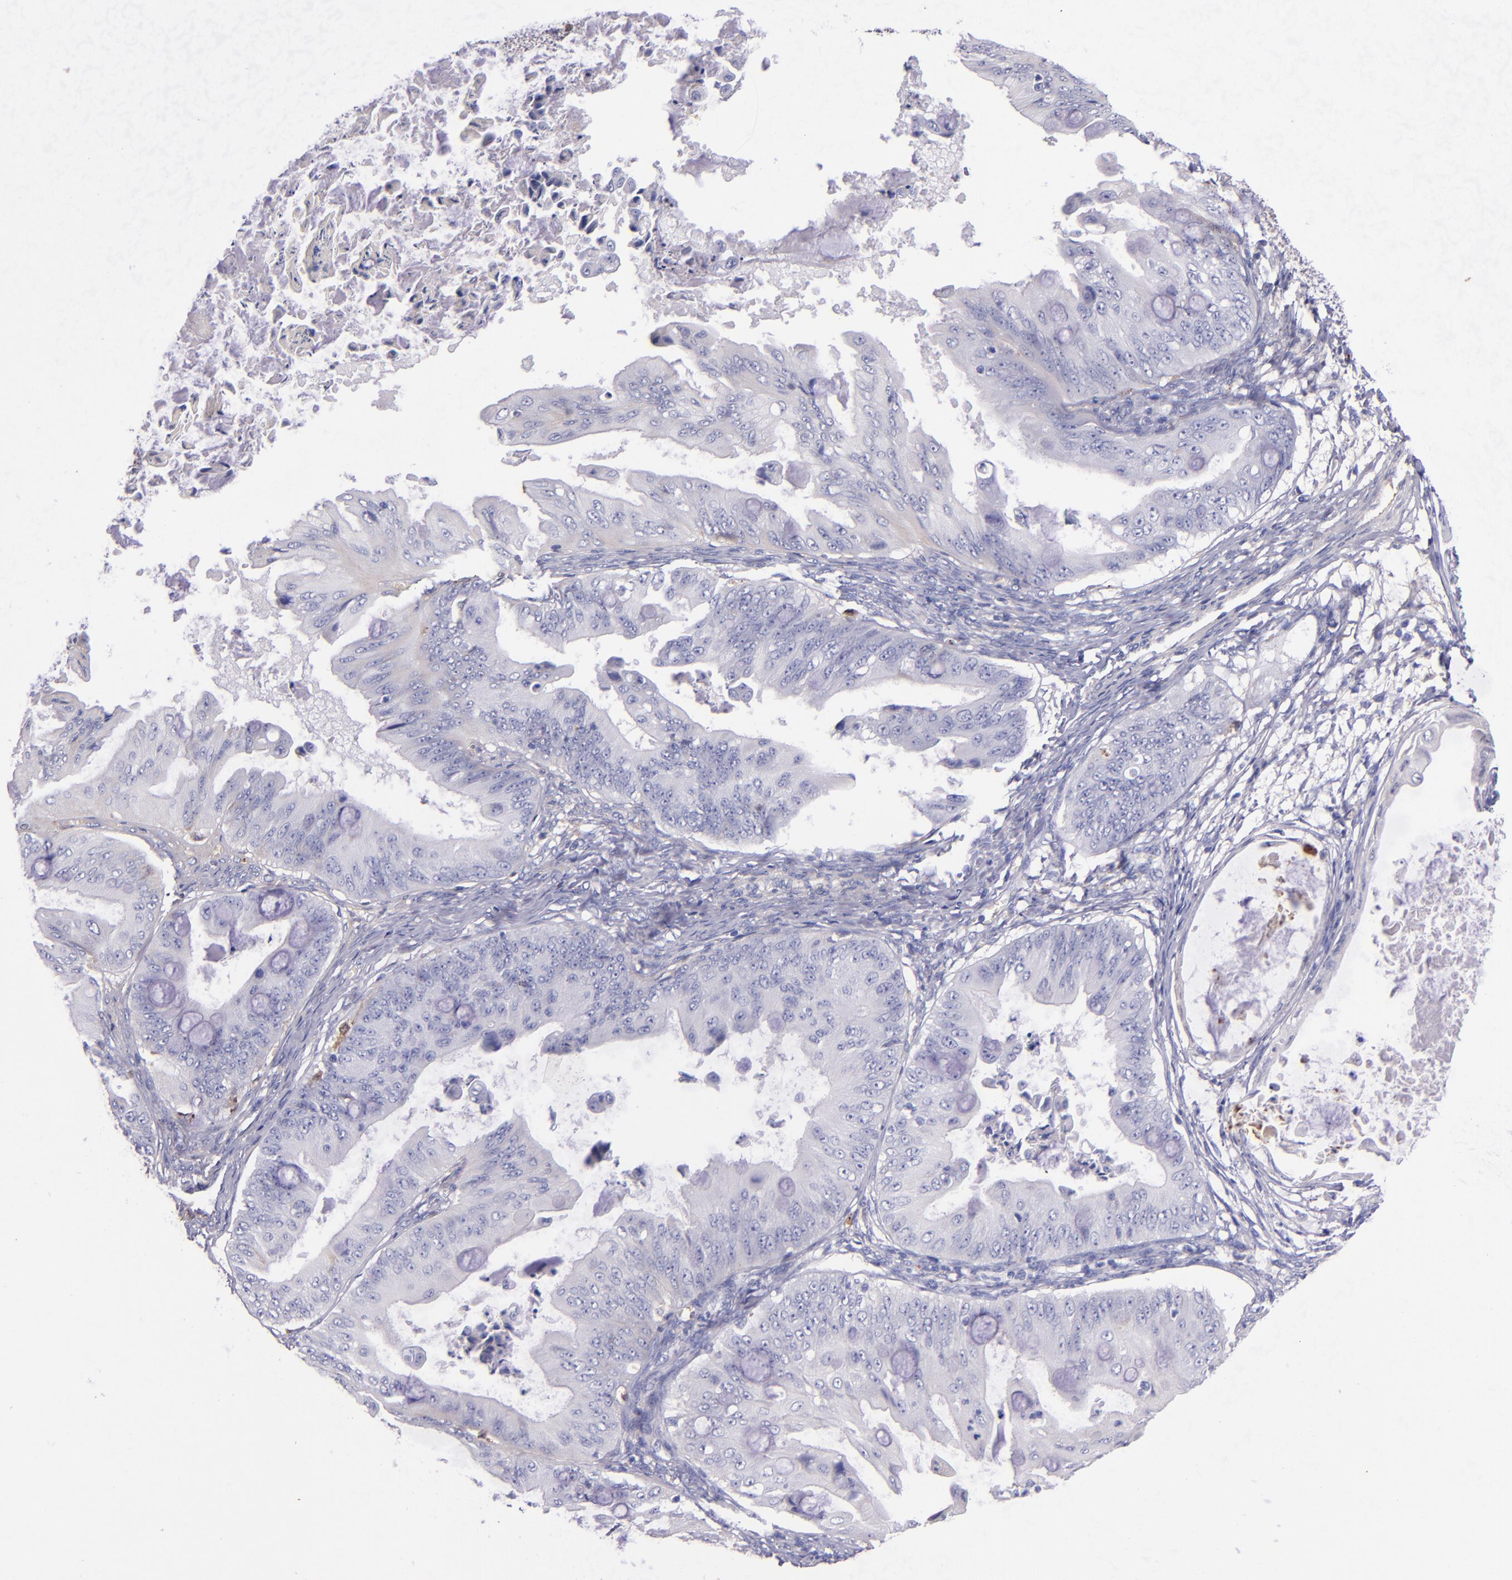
{"staining": {"intensity": "weak", "quantity": "<25%", "location": "cytoplasmic/membranous"}, "tissue": "ovarian cancer", "cell_type": "Tumor cells", "image_type": "cancer", "snomed": [{"axis": "morphology", "description": "Cystadenocarcinoma, mucinous, NOS"}, {"axis": "topography", "description": "Ovary"}], "caption": "The IHC micrograph has no significant expression in tumor cells of ovarian mucinous cystadenocarcinoma tissue.", "gene": "KNG1", "patient": {"sex": "female", "age": 37}}